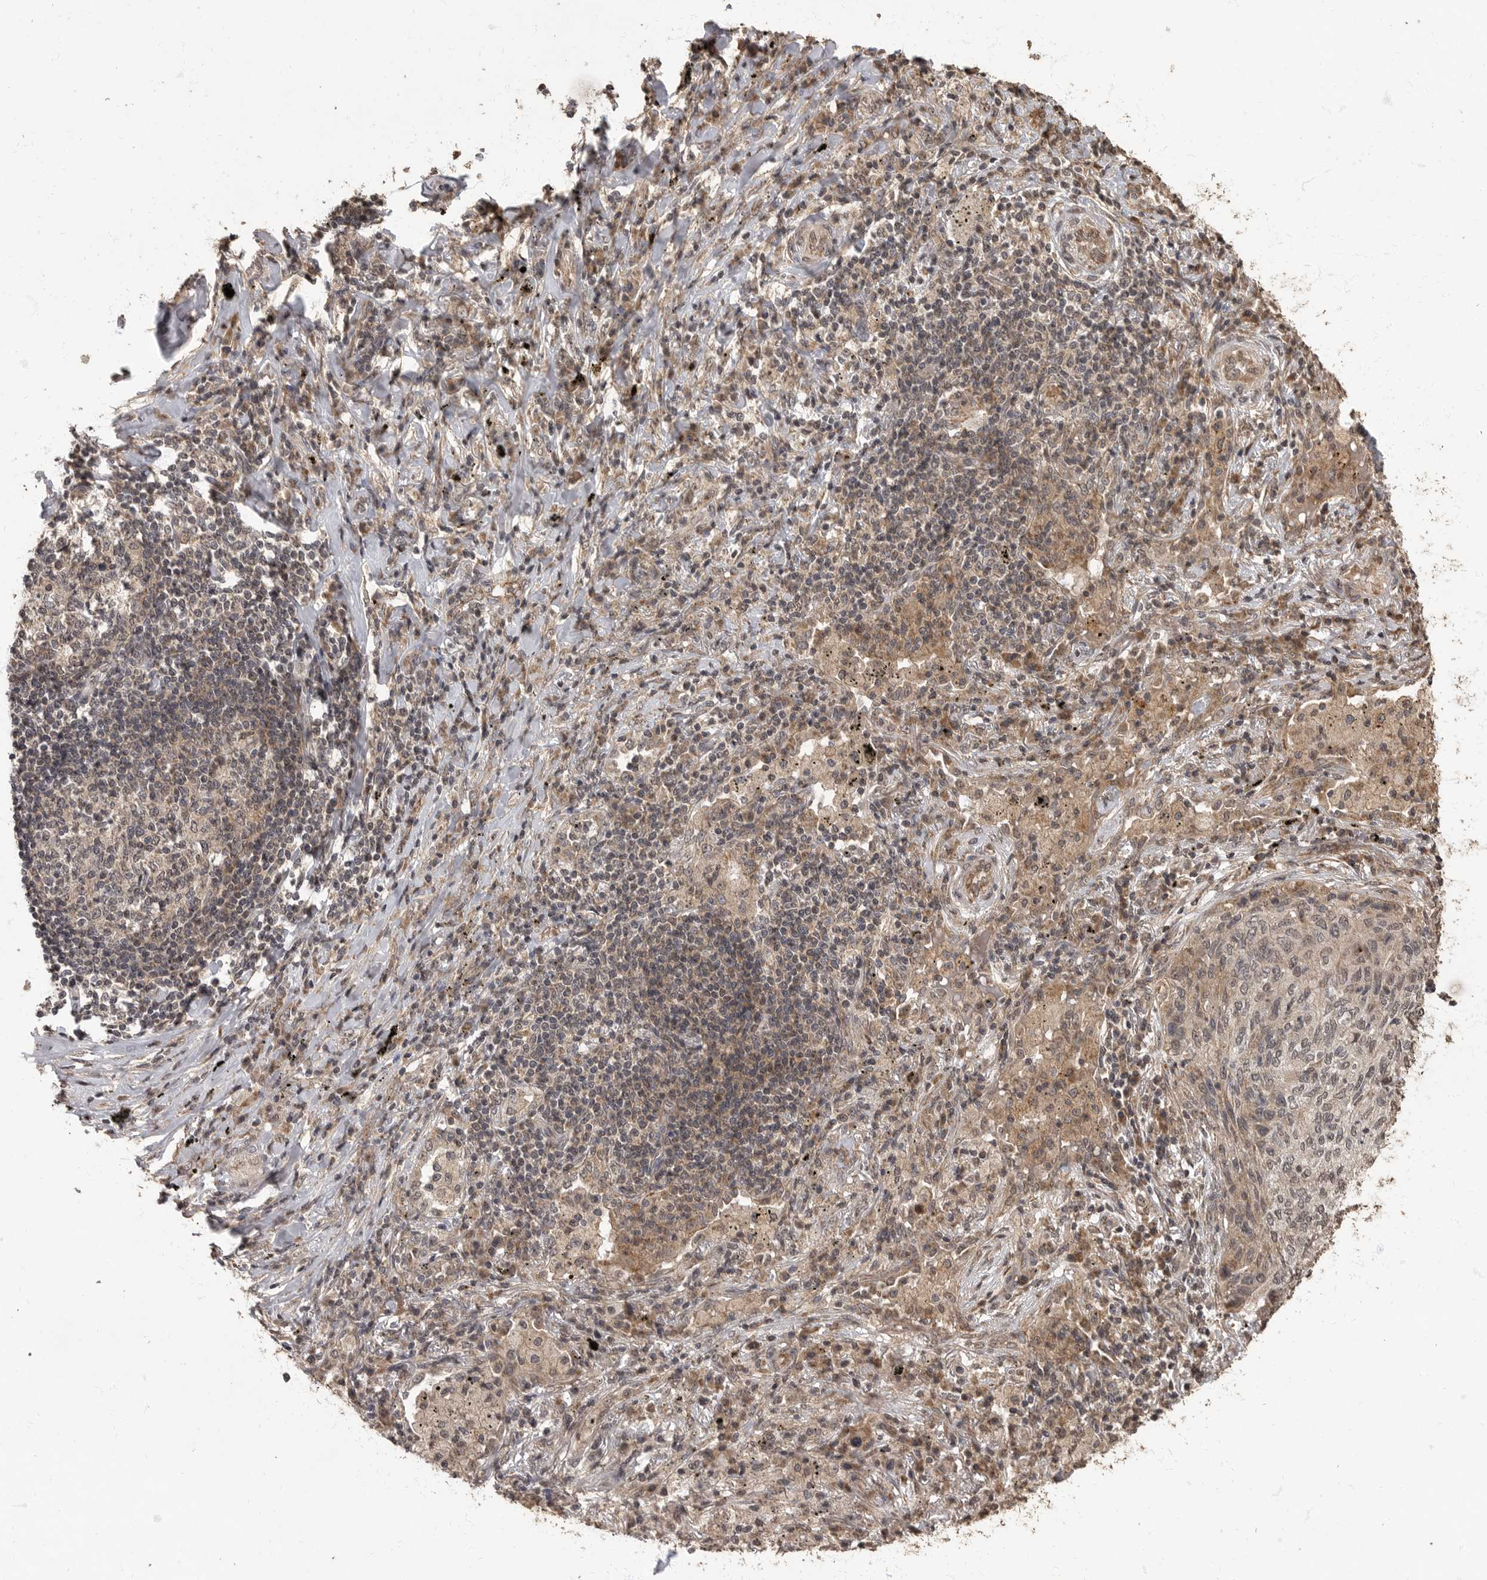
{"staining": {"intensity": "weak", "quantity": "25%-75%", "location": "cytoplasmic/membranous,nuclear"}, "tissue": "lung cancer", "cell_type": "Tumor cells", "image_type": "cancer", "snomed": [{"axis": "morphology", "description": "Squamous cell carcinoma, NOS"}, {"axis": "topography", "description": "Lung"}], "caption": "The micrograph demonstrates immunohistochemical staining of lung cancer (squamous cell carcinoma). There is weak cytoplasmic/membranous and nuclear staining is present in approximately 25%-75% of tumor cells.", "gene": "MAFG", "patient": {"sex": "female", "age": 63}}